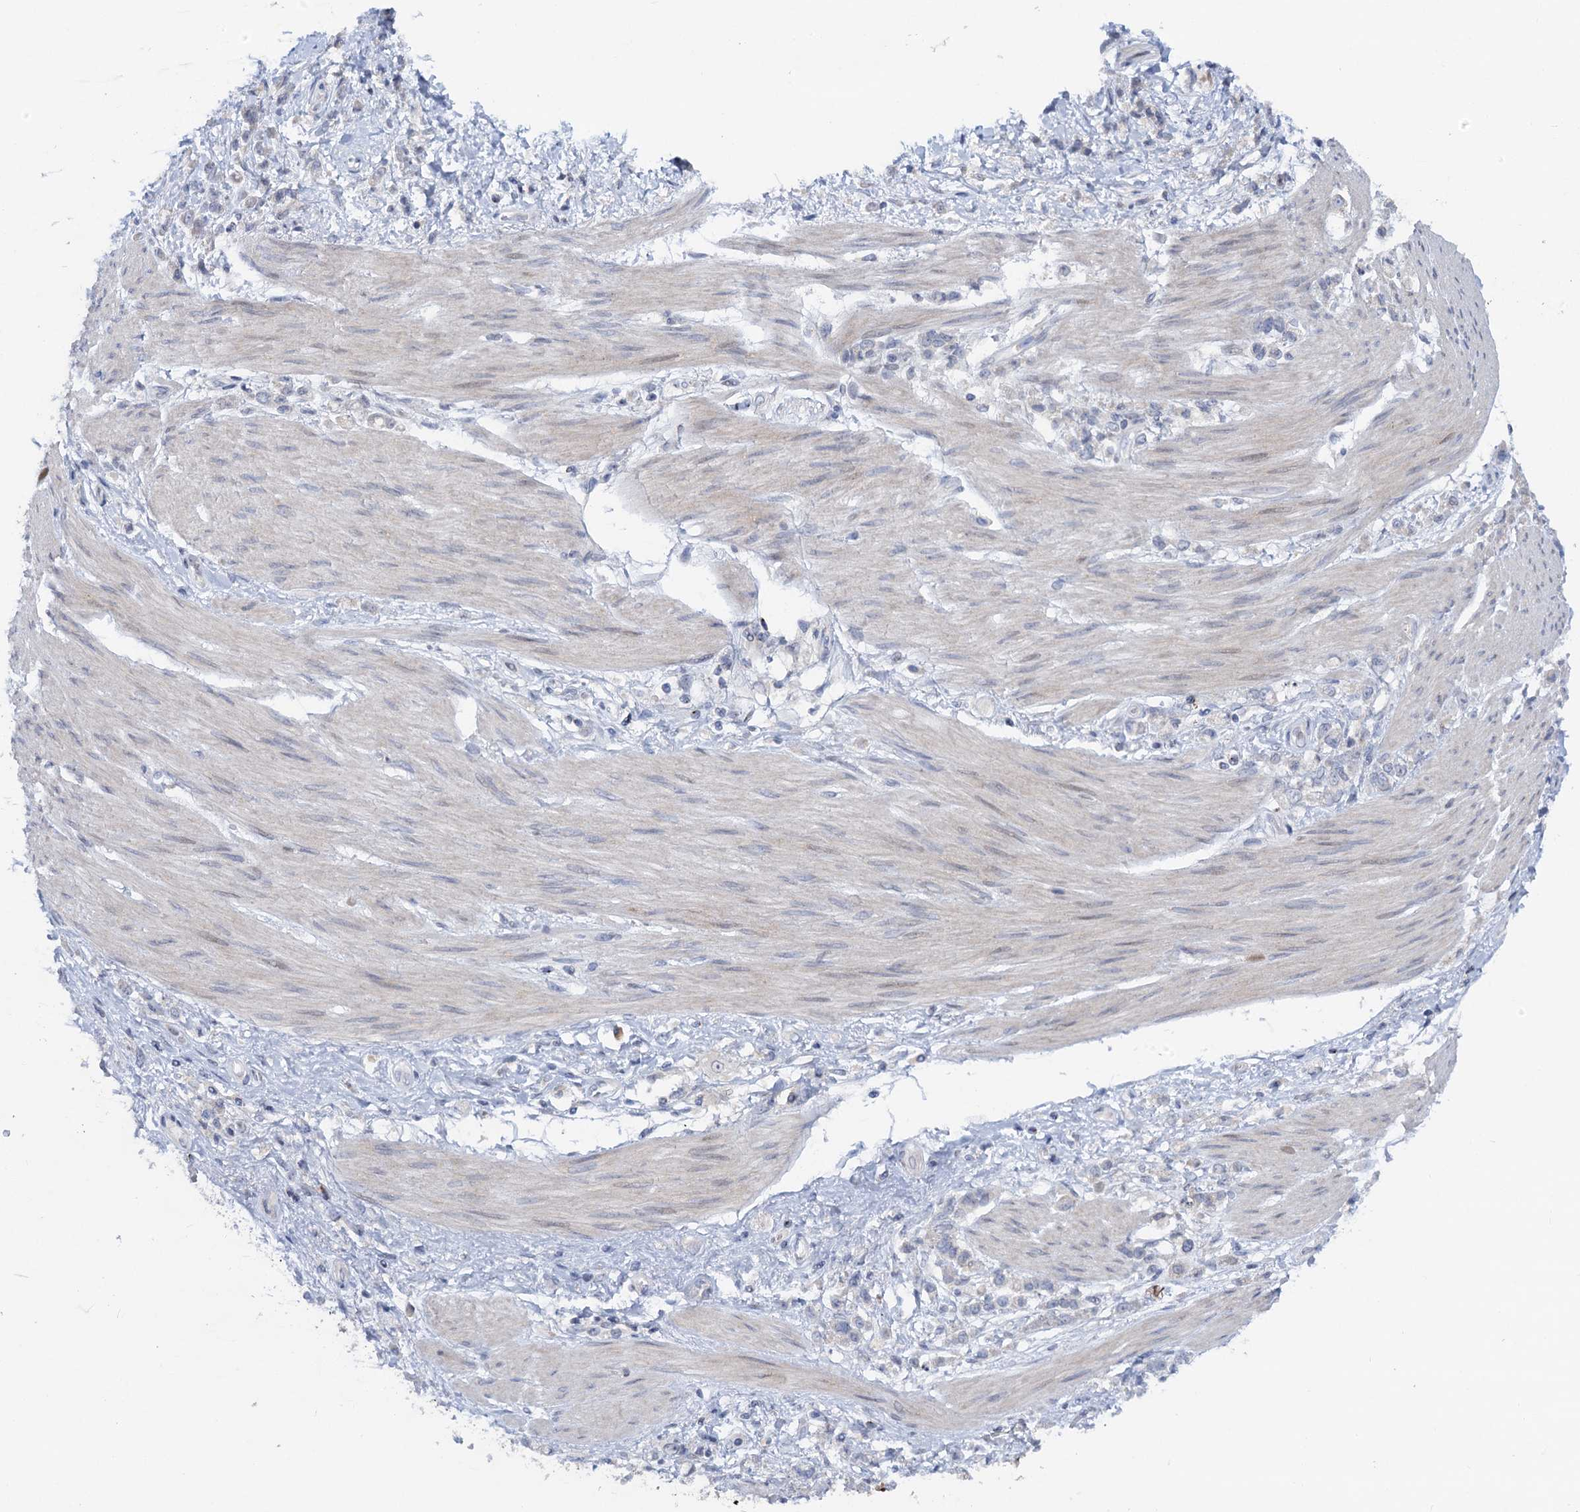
{"staining": {"intensity": "negative", "quantity": "none", "location": "none"}, "tissue": "stomach cancer", "cell_type": "Tumor cells", "image_type": "cancer", "snomed": [{"axis": "morphology", "description": "Adenocarcinoma, NOS"}, {"axis": "topography", "description": "Stomach"}], "caption": "Immunohistochemistry image of stomach cancer stained for a protein (brown), which demonstrates no expression in tumor cells. (DAB (3,3'-diaminobenzidine) immunohistochemistry visualized using brightfield microscopy, high magnification).", "gene": "QPCTL", "patient": {"sex": "female", "age": 60}}